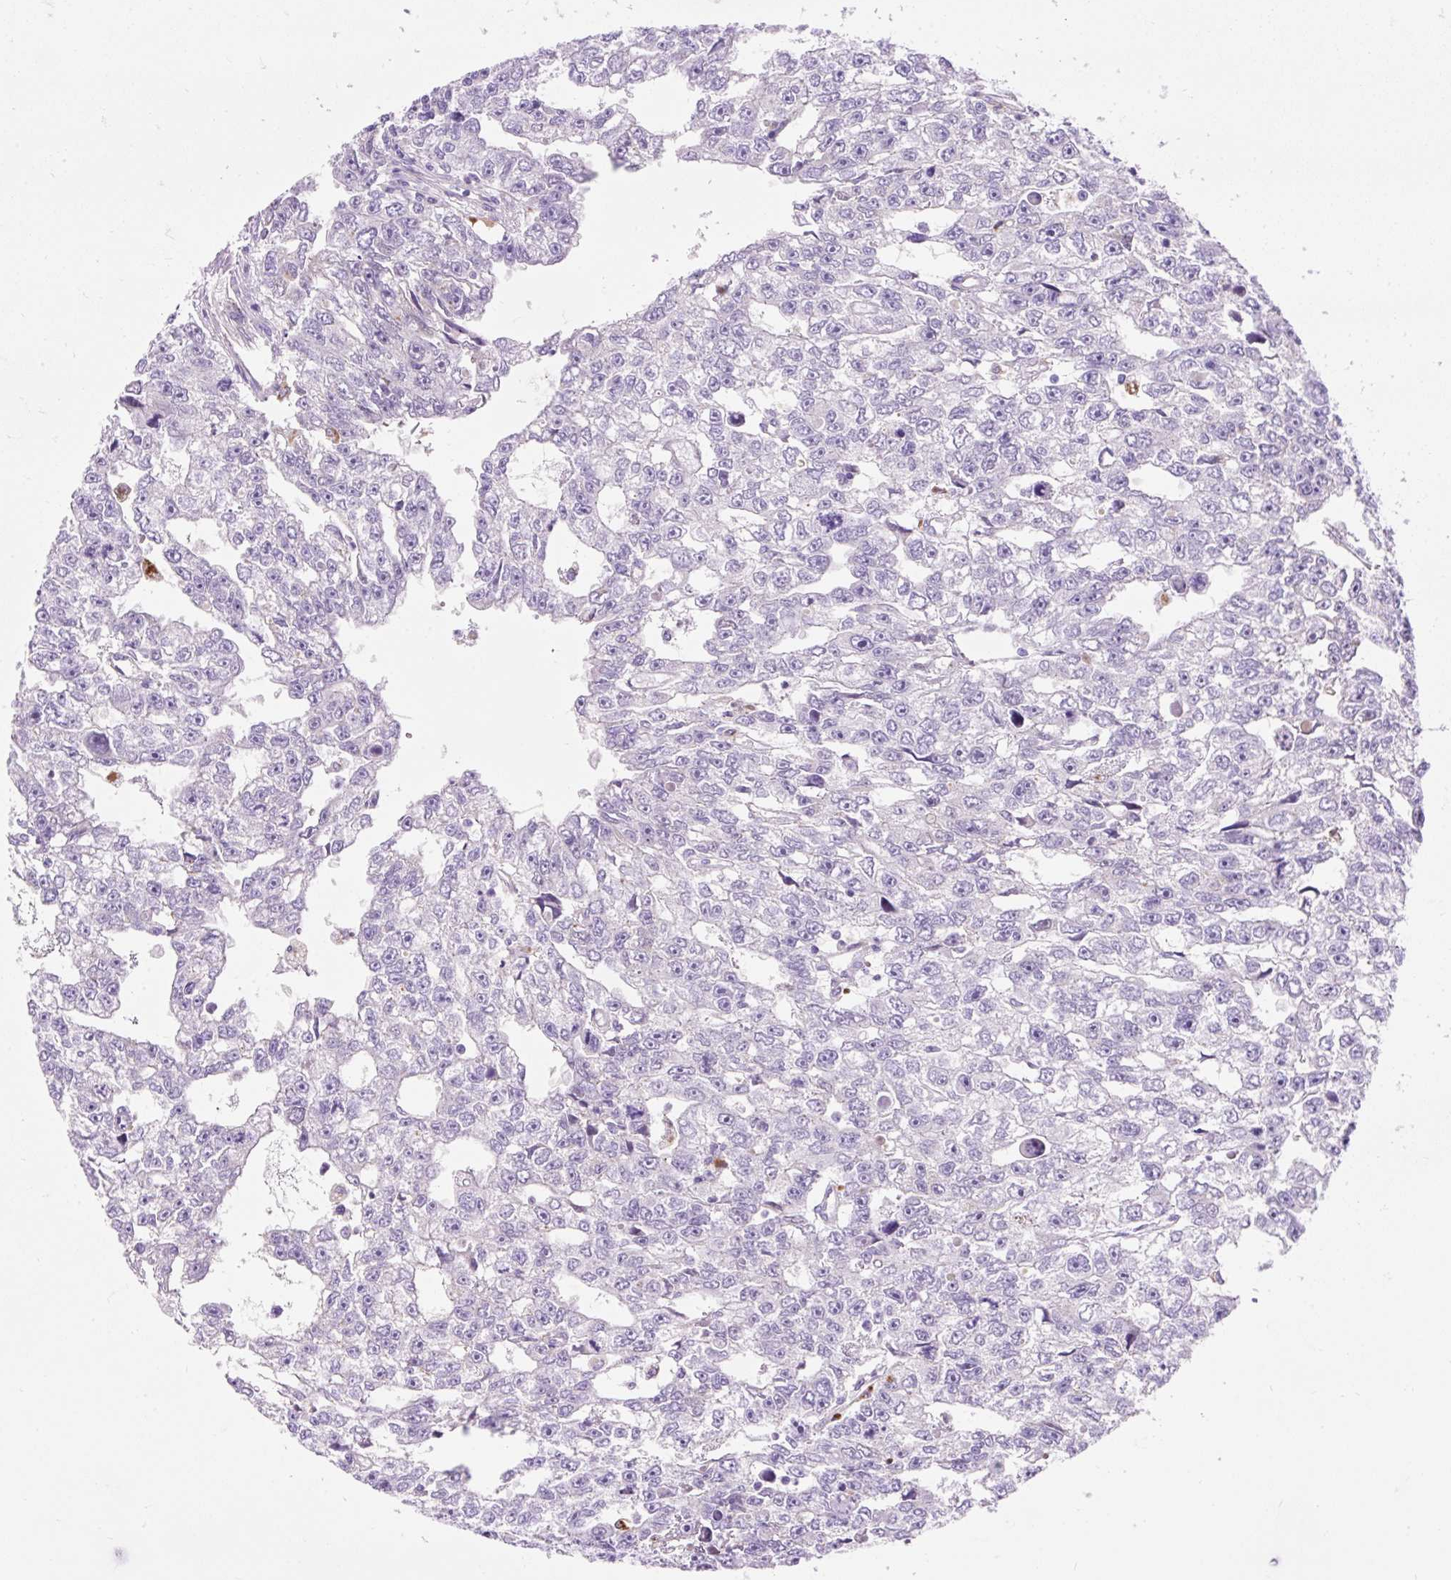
{"staining": {"intensity": "negative", "quantity": "none", "location": "none"}, "tissue": "testis cancer", "cell_type": "Tumor cells", "image_type": "cancer", "snomed": [{"axis": "morphology", "description": "Carcinoma, Embryonal, NOS"}, {"axis": "topography", "description": "Testis"}], "caption": "Immunohistochemical staining of human testis cancer demonstrates no significant positivity in tumor cells.", "gene": "HEXB", "patient": {"sex": "male", "age": 20}}